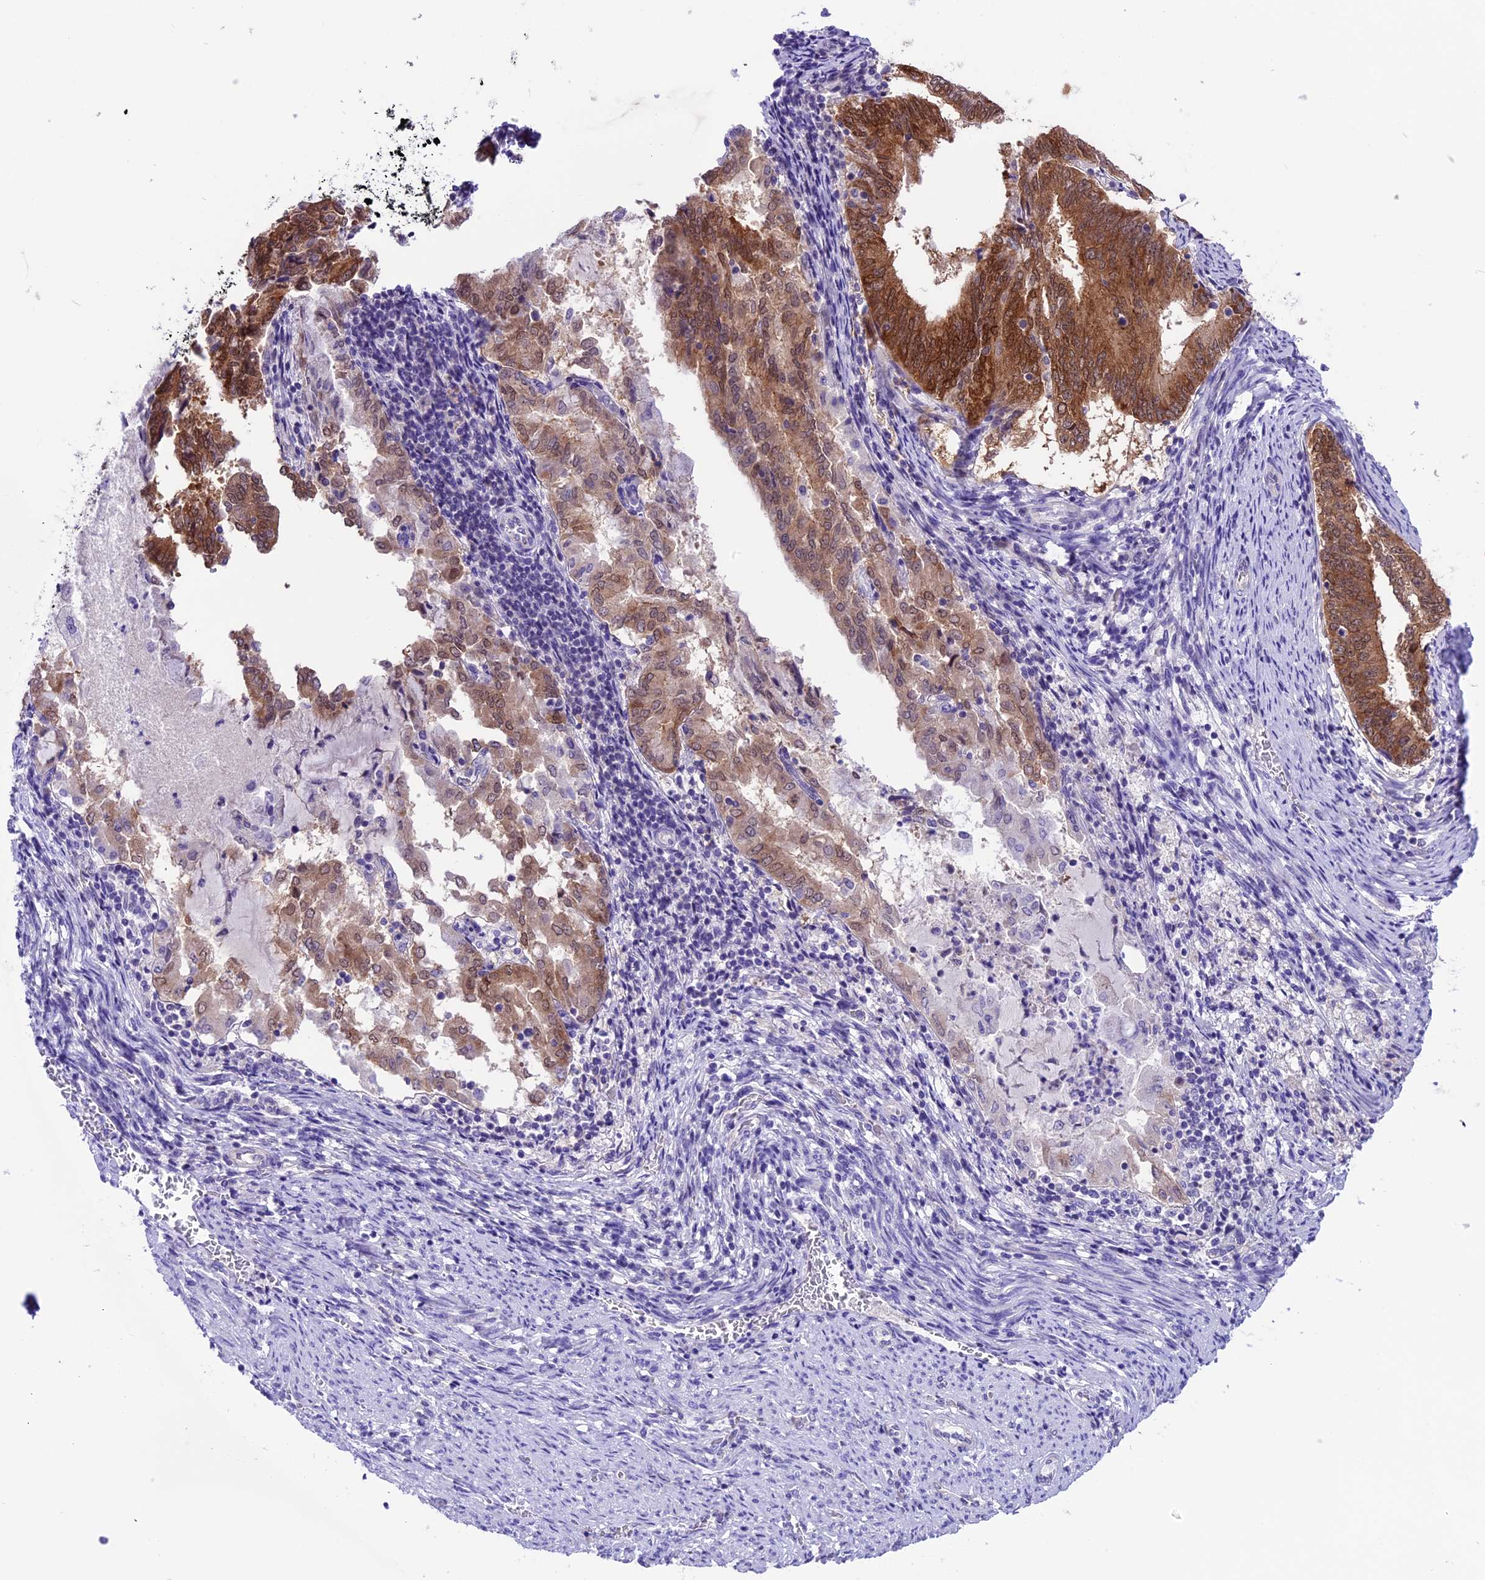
{"staining": {"intensity": "moderate", "quantity": "25%-75%", "location": "cytoplasmic/membranous,nuclear"}, "tissue": "endometrial cancer", "cell_type": "Tumor cells", "image_type": "cancer", "snomed": [{"axis": "morphology", "description": "Adenocarcinoma, NOS"}, {"axis": "topography", "description": "Endometrium"}], "caption": "Endometrial adenocarcinoma stained with immunohistochemistry (IHC) shows moderate cytoplasmic/membranous and nuclear positivity in approximately 25%-75% of tumor cells. (Brightfield microscopy of DAB IHC at high magnification).", "gene": "PRR15", "patient": {"sex": "female", "age": 80}}